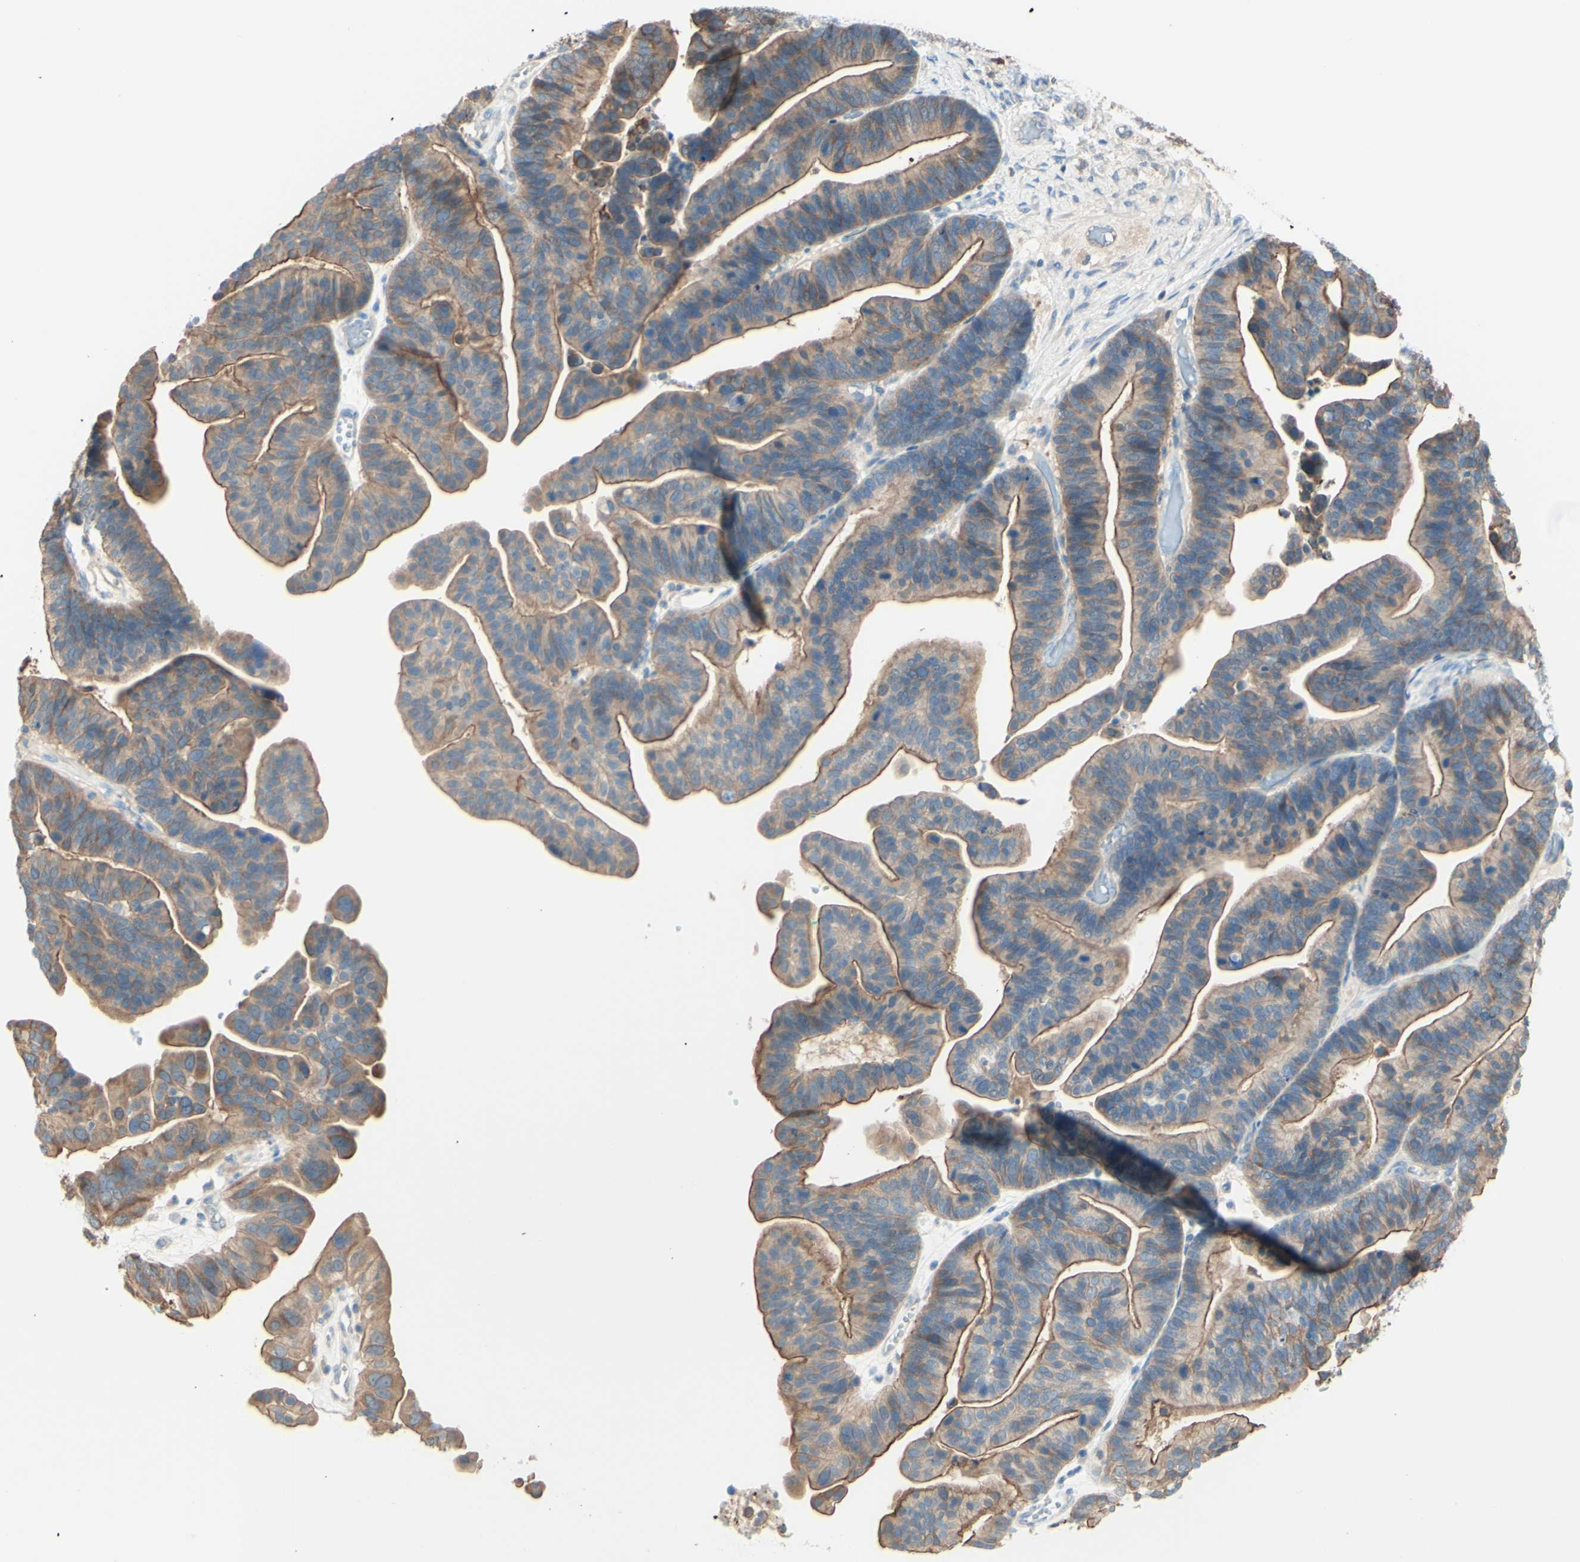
{"staining": {"intensity": "weak", "quantity": ">75%", "location": "cytoplasmic/membranous"}, "tissue": "ovarian cancer", "cell_type": "Tumor cells", "image_type": "cancer", "snomed": [{"axis": "morphology", "description": "Cystadenocarcinoma, serous, NOS"}, {"axis": "topography", "description": "Ovary"}], "caption": "A brown stain labels weak cytoplasmic/membranous positivity of a protein in human ovarian cancer (serous cystadenocarcinoma) tumor cells. The protein of interest is shown in brown color, while the nuclei are stained blue.", "gene": "MTM1", "patient": {"sex": "female", "age": 56}}